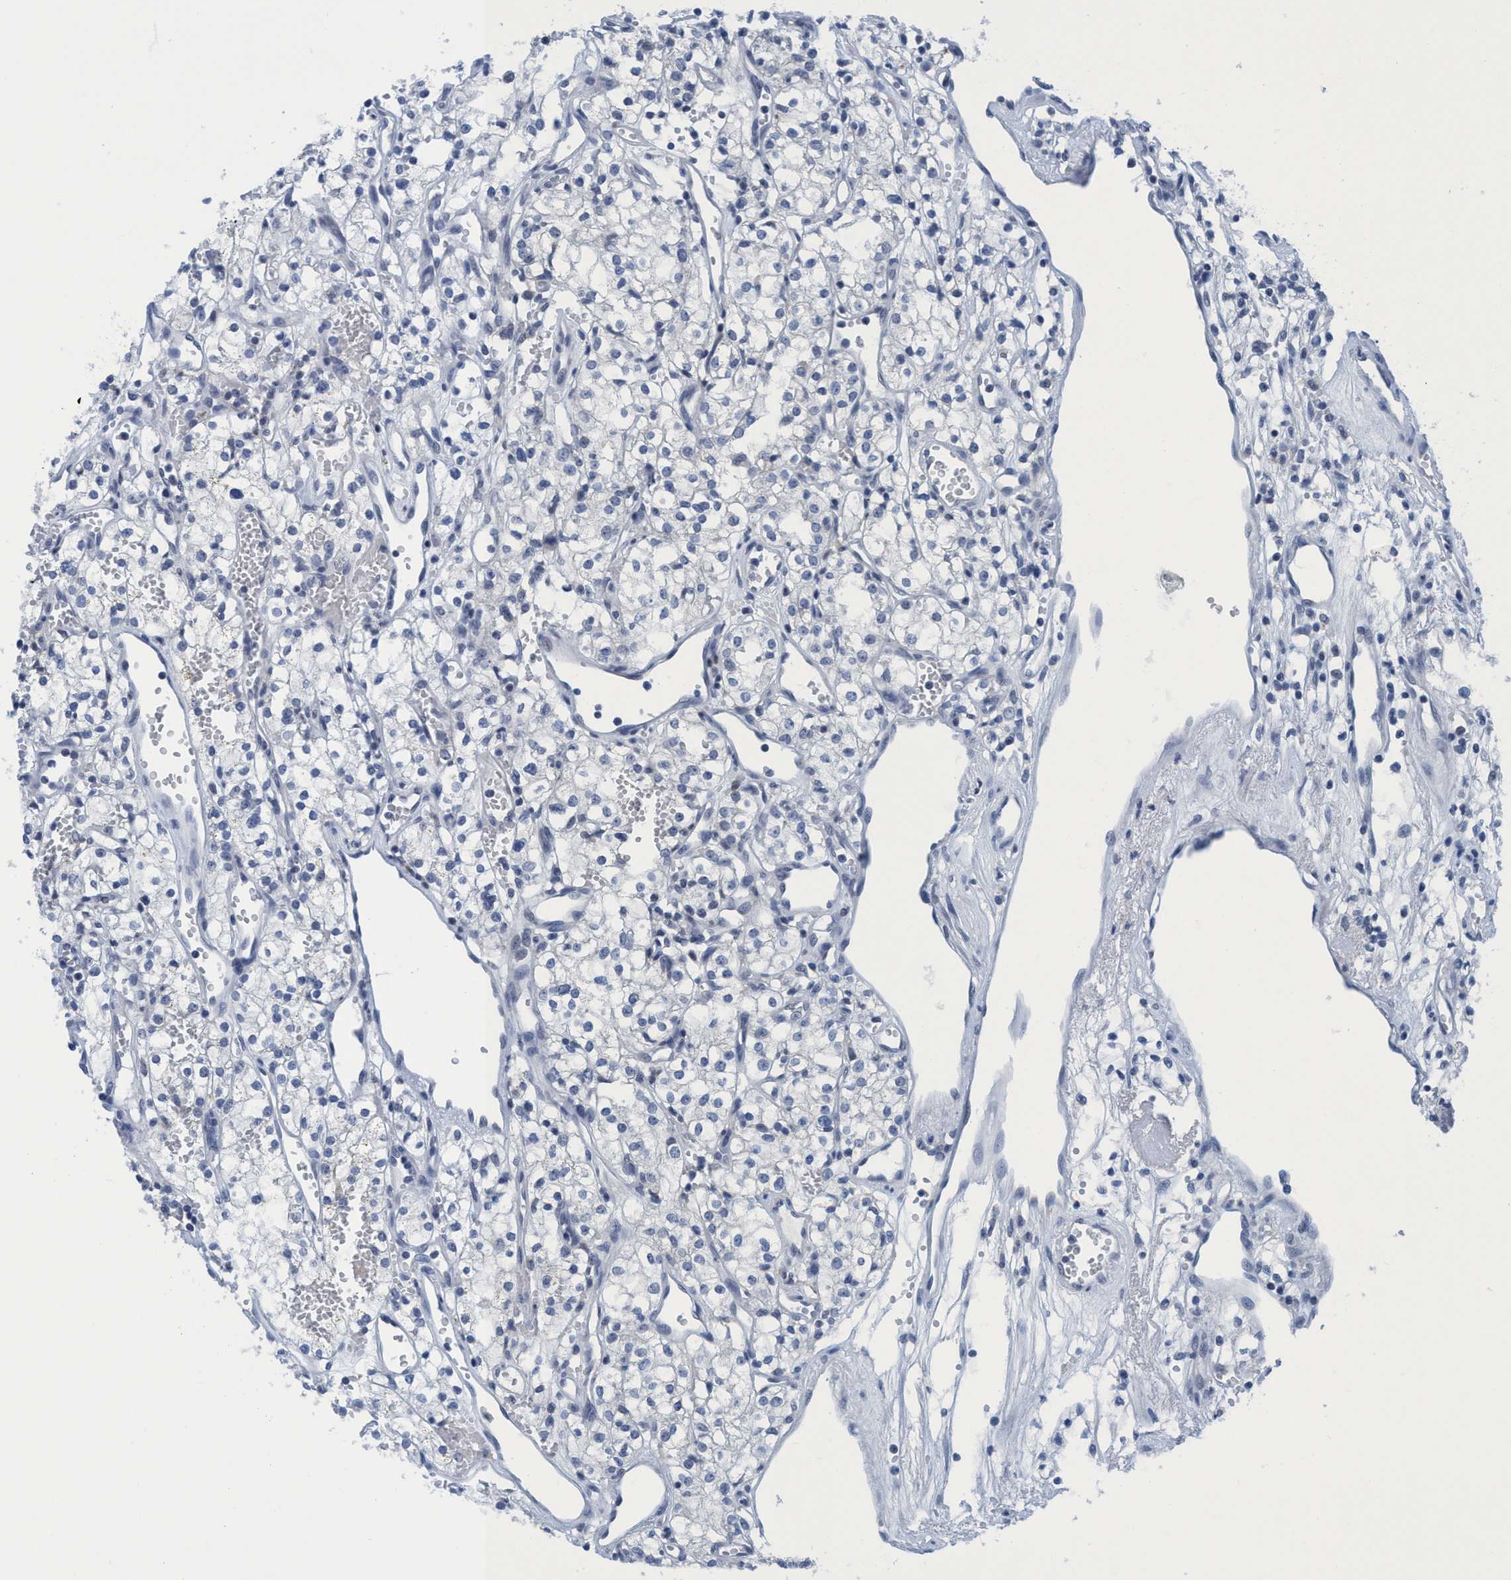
{"staining": {"intensity": "negative", "quantity": "none", "location": "none"}, "tissue": "renal cancer", "cell_type": "Tumor cells", "image_type": "cancer", "snomed": [{"axis": "morphology", "description": "Adenocarcinoma, NOS"}, {"axis": "topography", "description": "Kidney"}], "caption": "This histopathology image is of renal cancer stained with immunohistochemistry (IHC) to label a protein in brown with the nuclei are counter-stained blue. There is no positivity in tumor cells.", "gene": "DNAI1", "patient": {"sex": "male", "age": 59}}